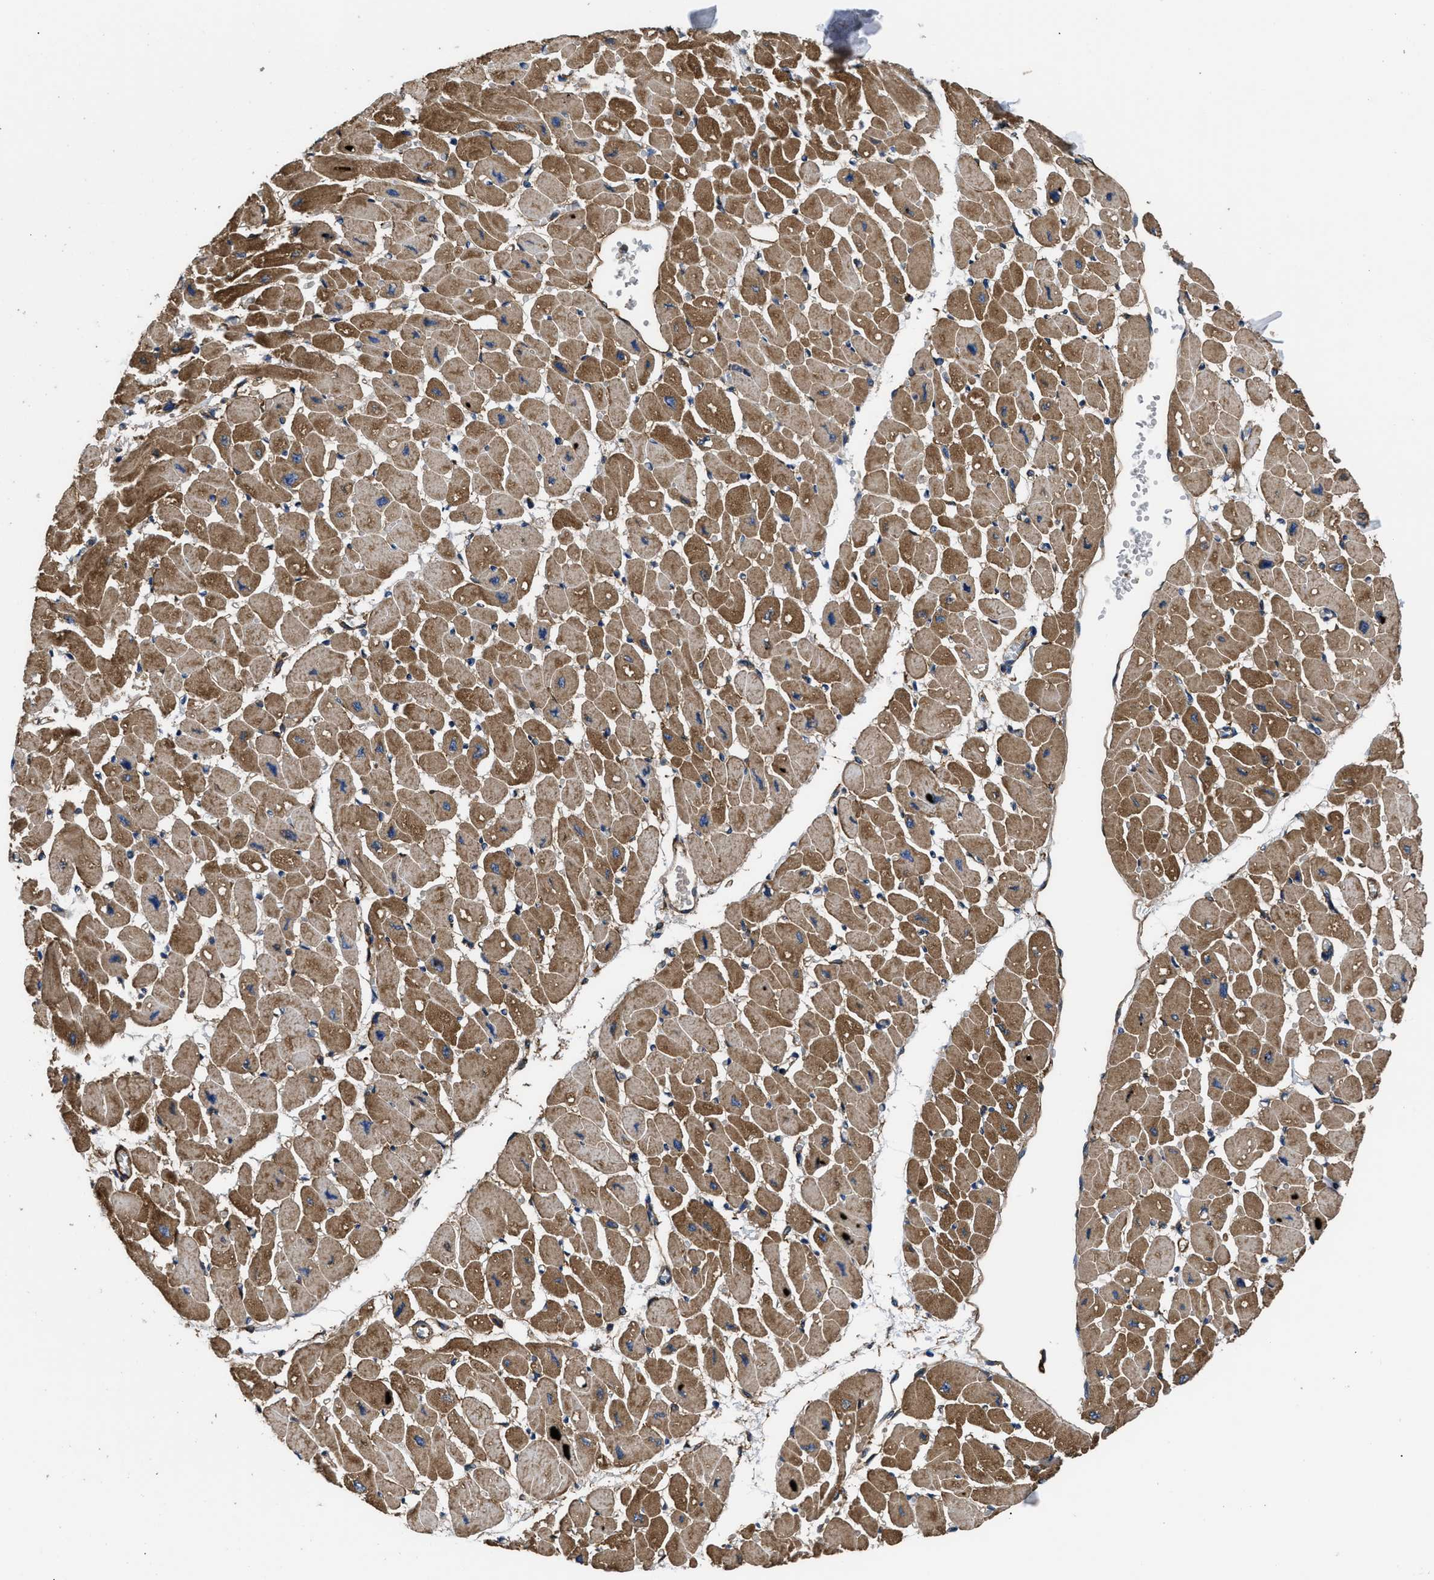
{"staining": {"intensity": "moderate", "quantity": ">75%", "location": "cytoplasmic/membranous"}, "tissue": "heart muscle", "cell_type": "Cardiomyocytes", "image_type": "normal", "snomed": [{"axis": "morphology", "description": "Normal tissue, NOS"}, {"axis": "topography", "description": "Heart"}], "caption": "Moderate cytoplasmic/membranous staining is seen in approximately >75% of cardiomyocytes in benign heart muscle.", "gene": "NT5E", "patient": {"sex": "female", "age": 54}}